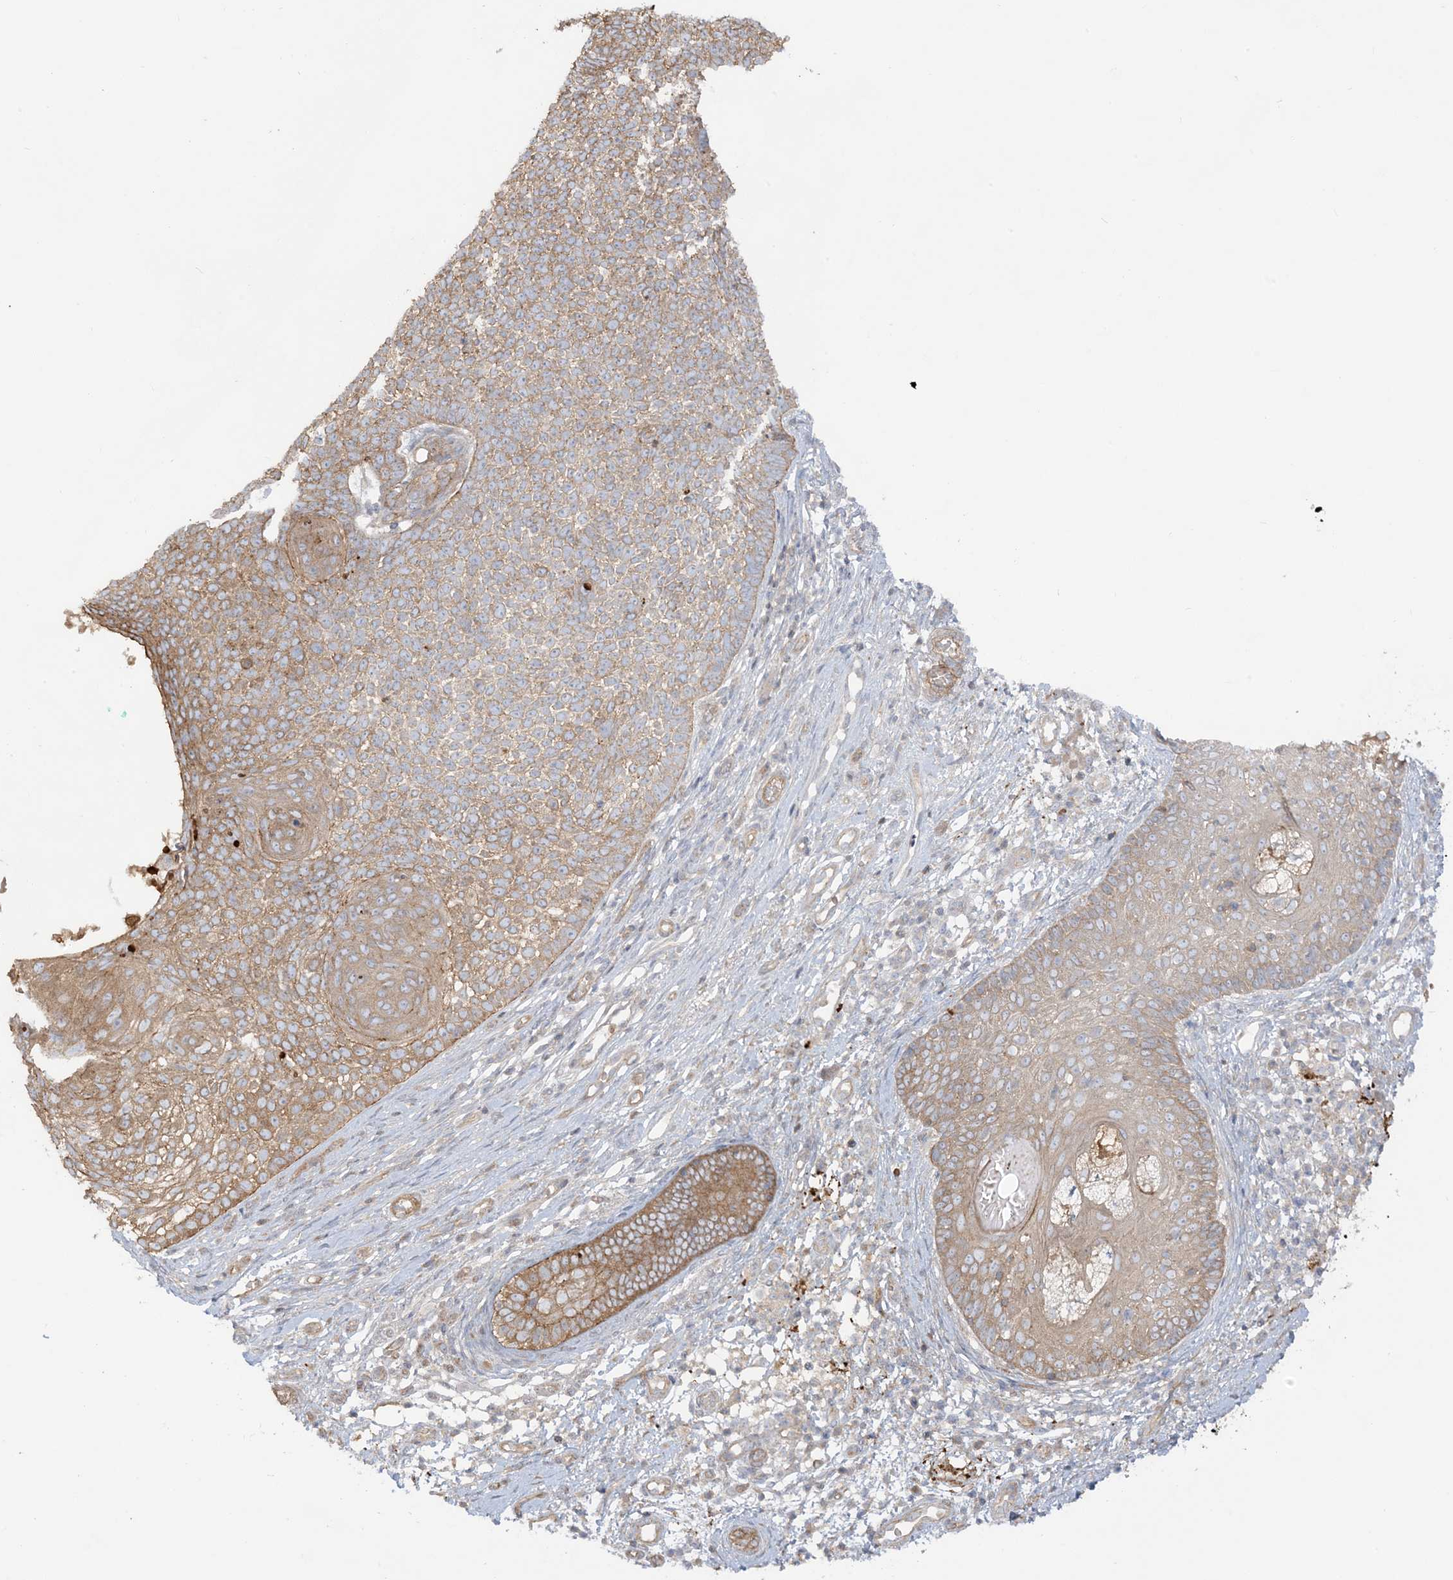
{"staining": {"intensity": "moderate", "quantity": ">75%", "location": "cytoplasmic/membranous"}, "tissue": "skin cancer", "cell_type": "Tumor cells", "image_type": "cancer", "snomed": [{"axis": "morphology", "description": "Basal cell carcinoma"}, {"axis": "topography", "description": "Skin"}], "caption": "Moderate cytoplasmic/membranous staining is identified in about >75% of tumor cells in skin cancer (basal cell carcinoma).", "gene": "ICMT", "patient": {"sex": "female", "age": 81}}